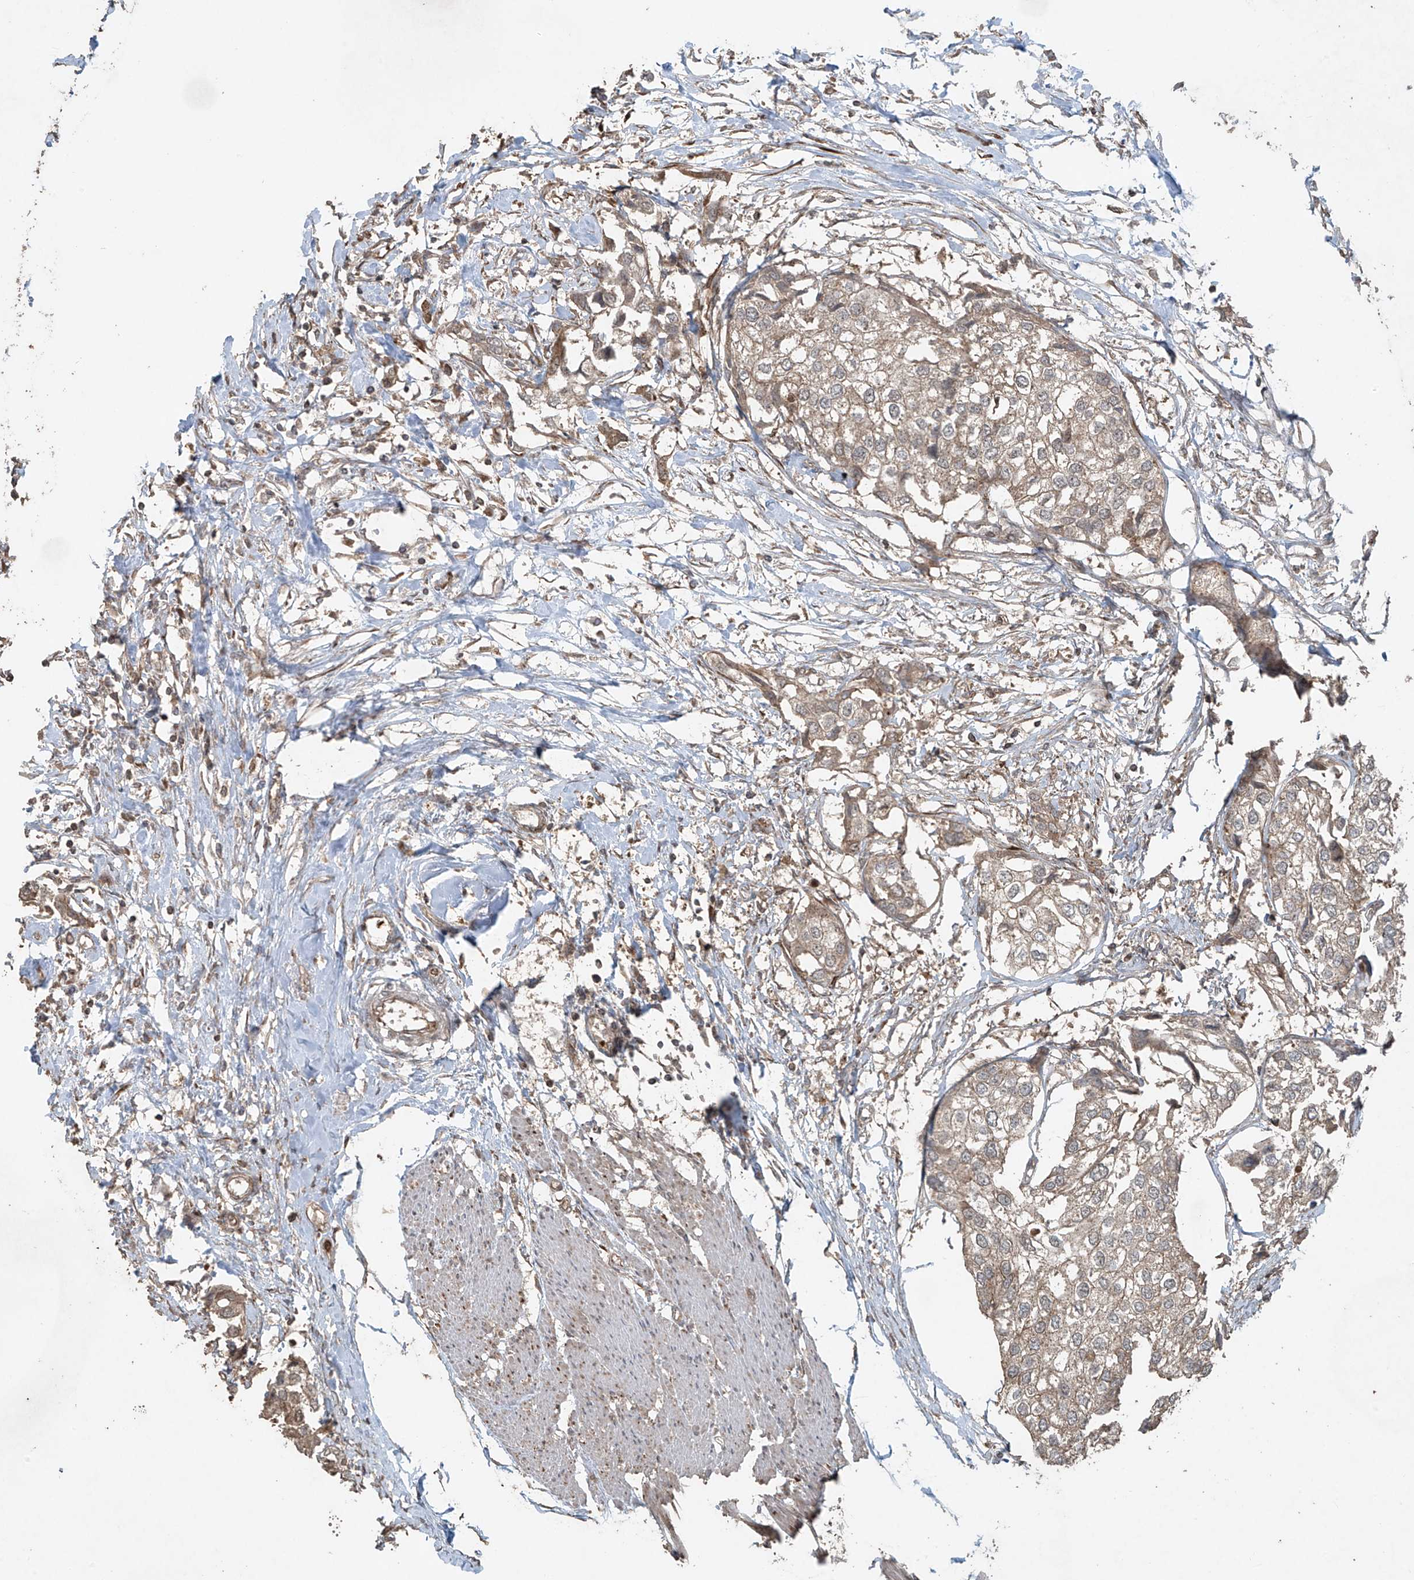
{"staining": {"intensity": "weak", "quantity": ">75%", "location": "cytoplasmic/membranous"}, "tissue": "urothelial cancer", "cell_type": "Tumor cells", "image_type": "cancer", "snomed": [{"axis": "morphology", "description": "Urothelial carcinoma, High grade"}, {"axis": "topography", "description": "Urinary bladder"}], "caption": "This photomicrograph shows urothelial cancer stained with immunohistochemistry (IHC) to label a protein in brown. The cytoplasmic/membranous of tumor cells show weak positivity for the protein. Nuclei are counter-stained blue.", "gene": "PGPEP1", "patient": {"sex": "male", "age": 64}}